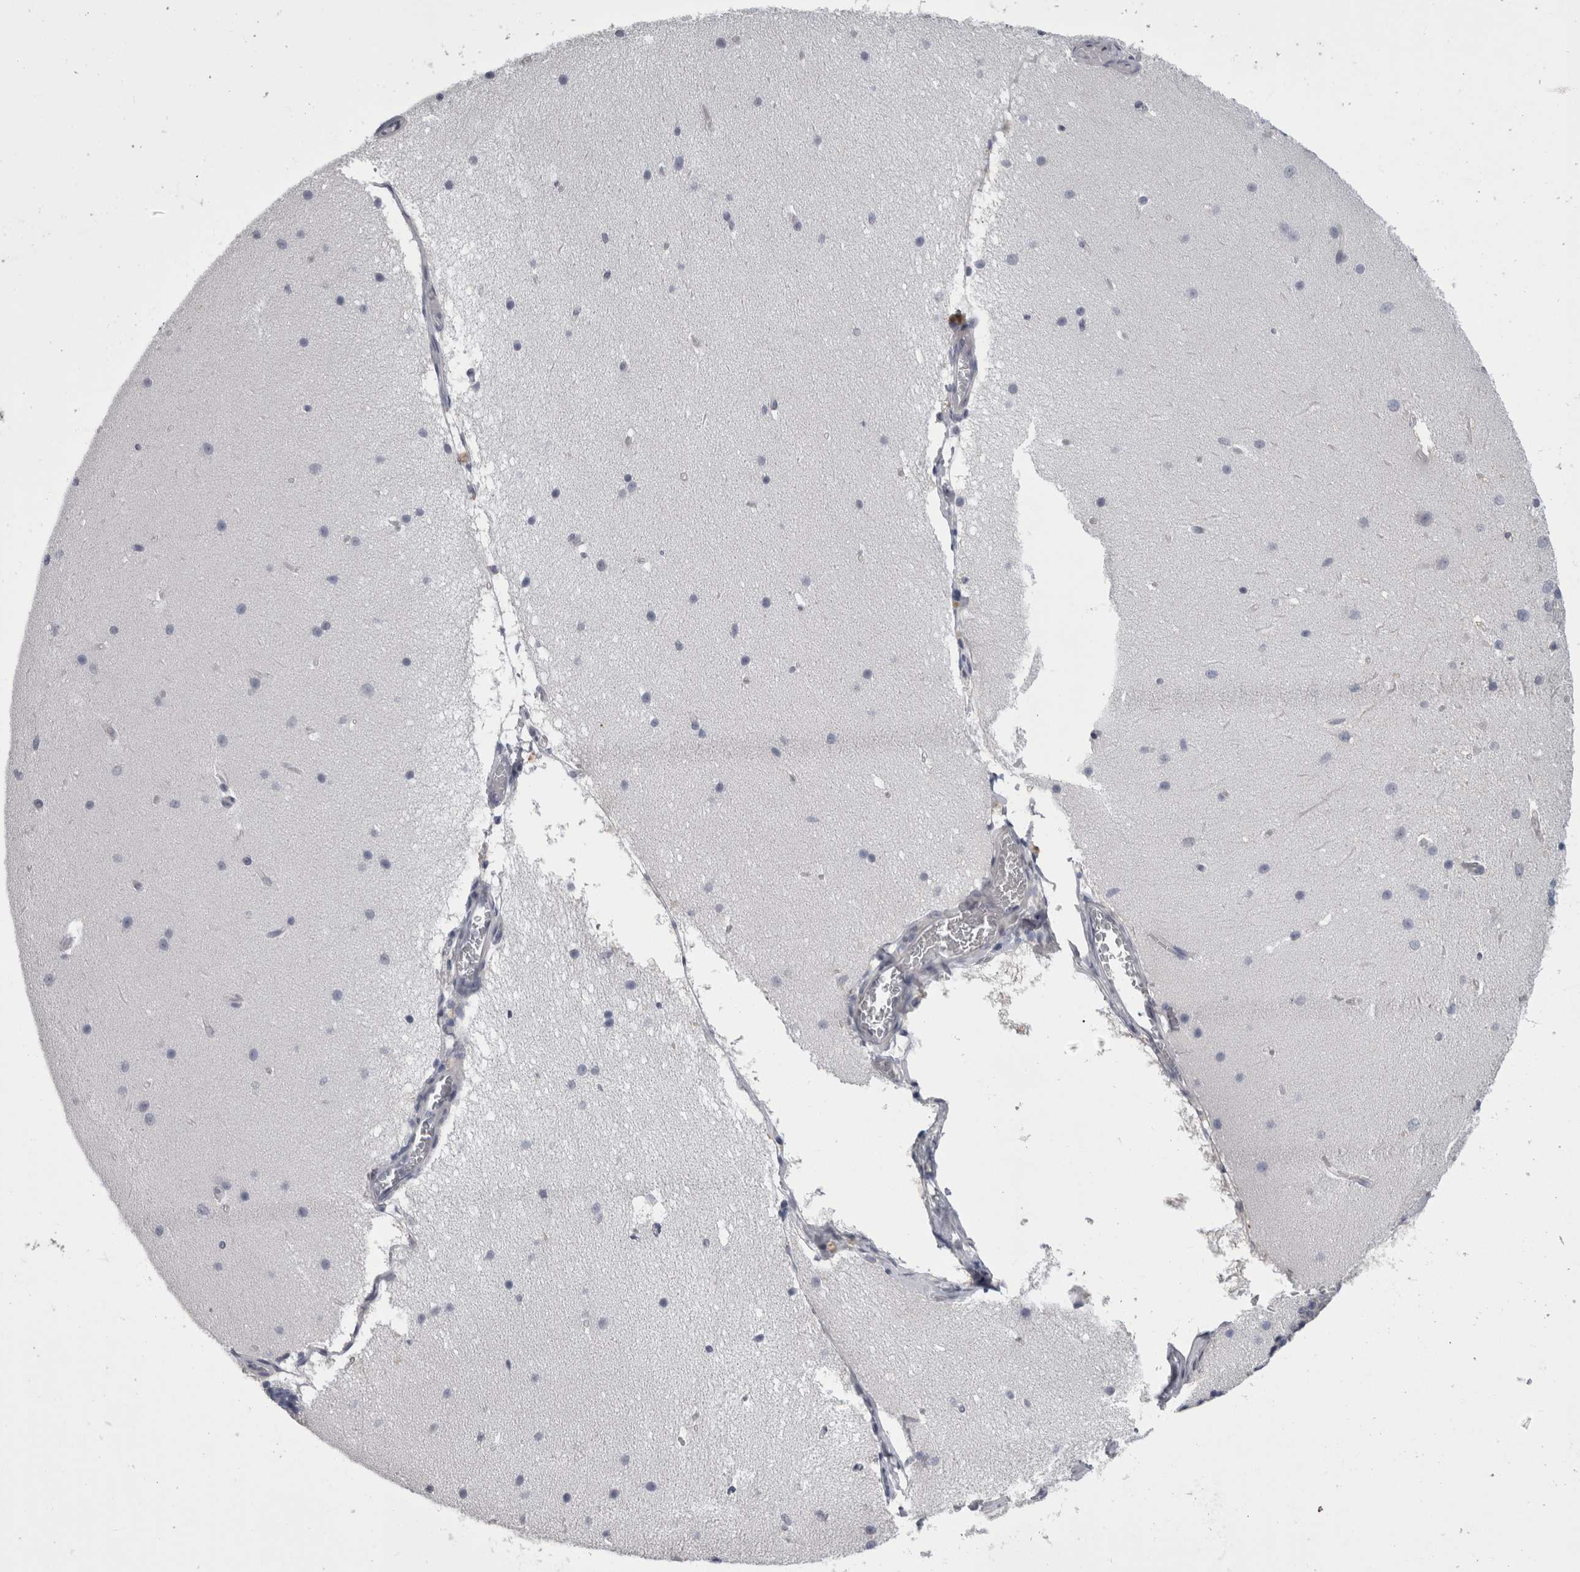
{"staining": {"intensity": "negative", "quantity": "none", "location": "none"}, "tissue": "cerebellum", "cell_type": "Cells in granular layer", "image_type": "normal", "snomed": [{"axis": "morphology", "description": "Normal tissue, NOS"}, {"axis": "topography", "description": "Cerebellum"}], "caption": "Cerebellum stained for a protein using IHC demonstrates no positivity cells in granular layer.", "gene": "AFMID", "patient": {"sex": "female", "age": 19}}